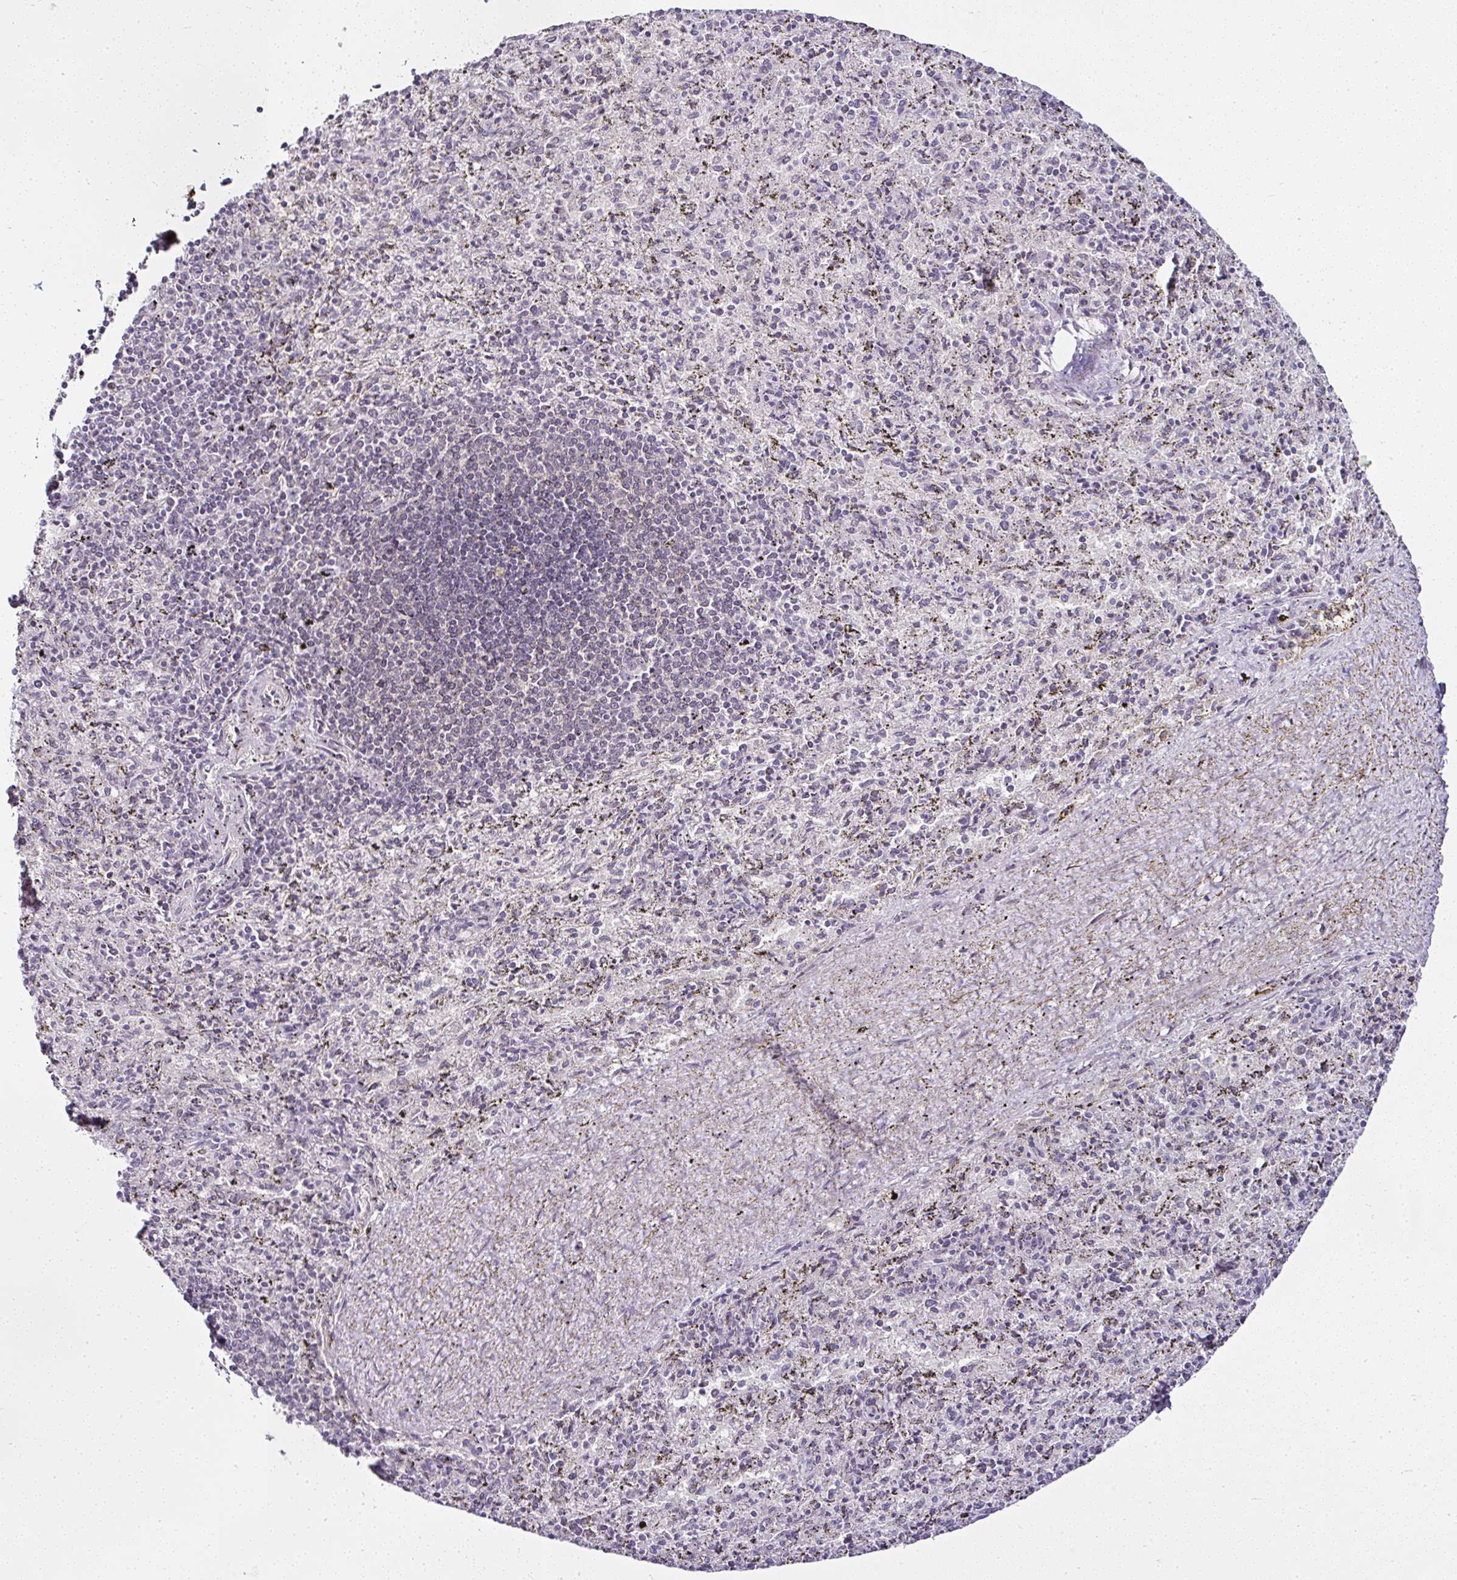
{"staining": {"intensity": "negative", "quantity": "none", "location": "none"}, "tissue": "spleen", "cell_type": "Cells in red pulp", "image_type": "normal", "snomed": [{"axis": "morphology", "description": "Normal tissue, NOS"}, {"axis": "topography", "description": "Spleen"}], "caption": "Immunohistochemical staining of benign human spleen demonstrates no significant staining in cells in red pulp.", "gene": "SERPINB3", "patient": {"sex": "male", "age": 57}}